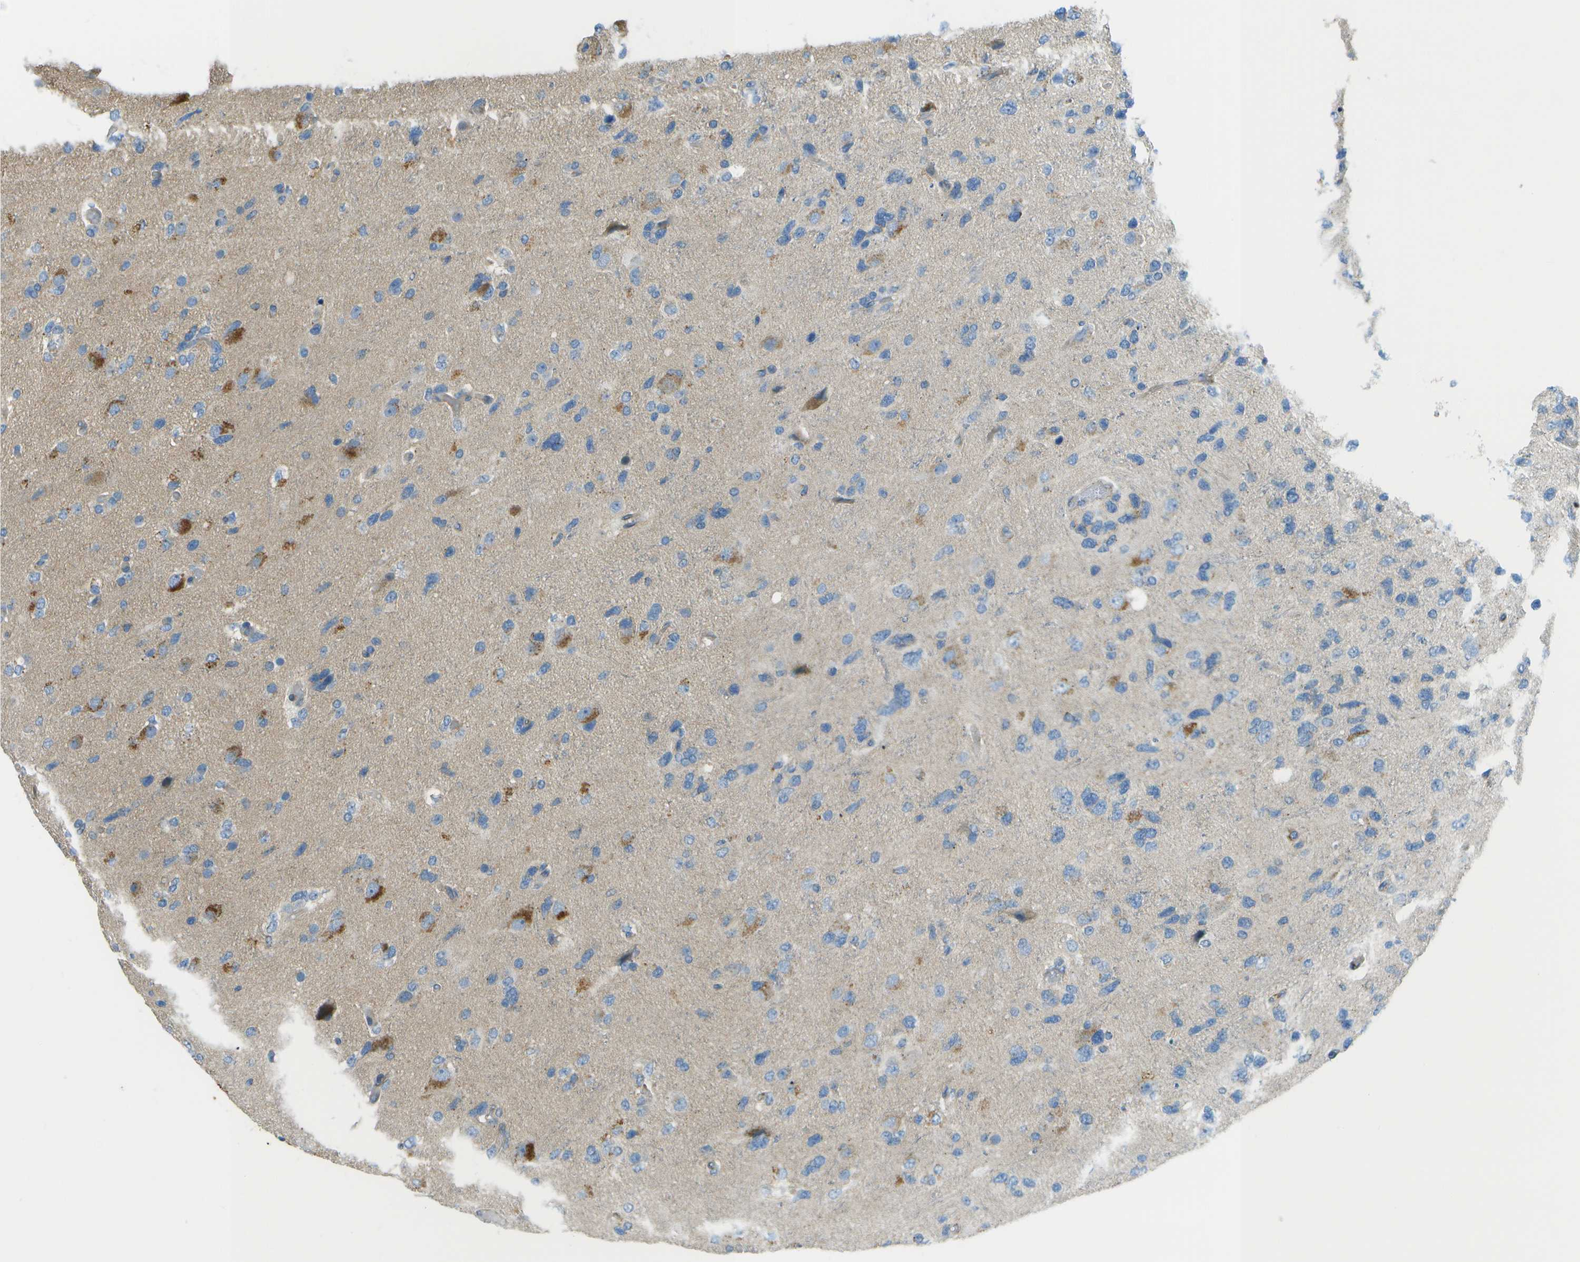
{"staining": {"intensity": "negative", "quantity": "none", "location": "none"}, "tissue": "glioma", "cell_type": "Tumor cells", "image_type": "cancer", "snomed": [{"axis": "morphology", "description": "Glioma, malignant, High grade"}, {"axis": "topography", "description": "Brain"}], "caption": "This is a micrograph of immunohistochemistry staining of glioma, which shows no expression in tumor cells.", "gene": "MYH11", "patient": {"sex": "female", "age": 58}}